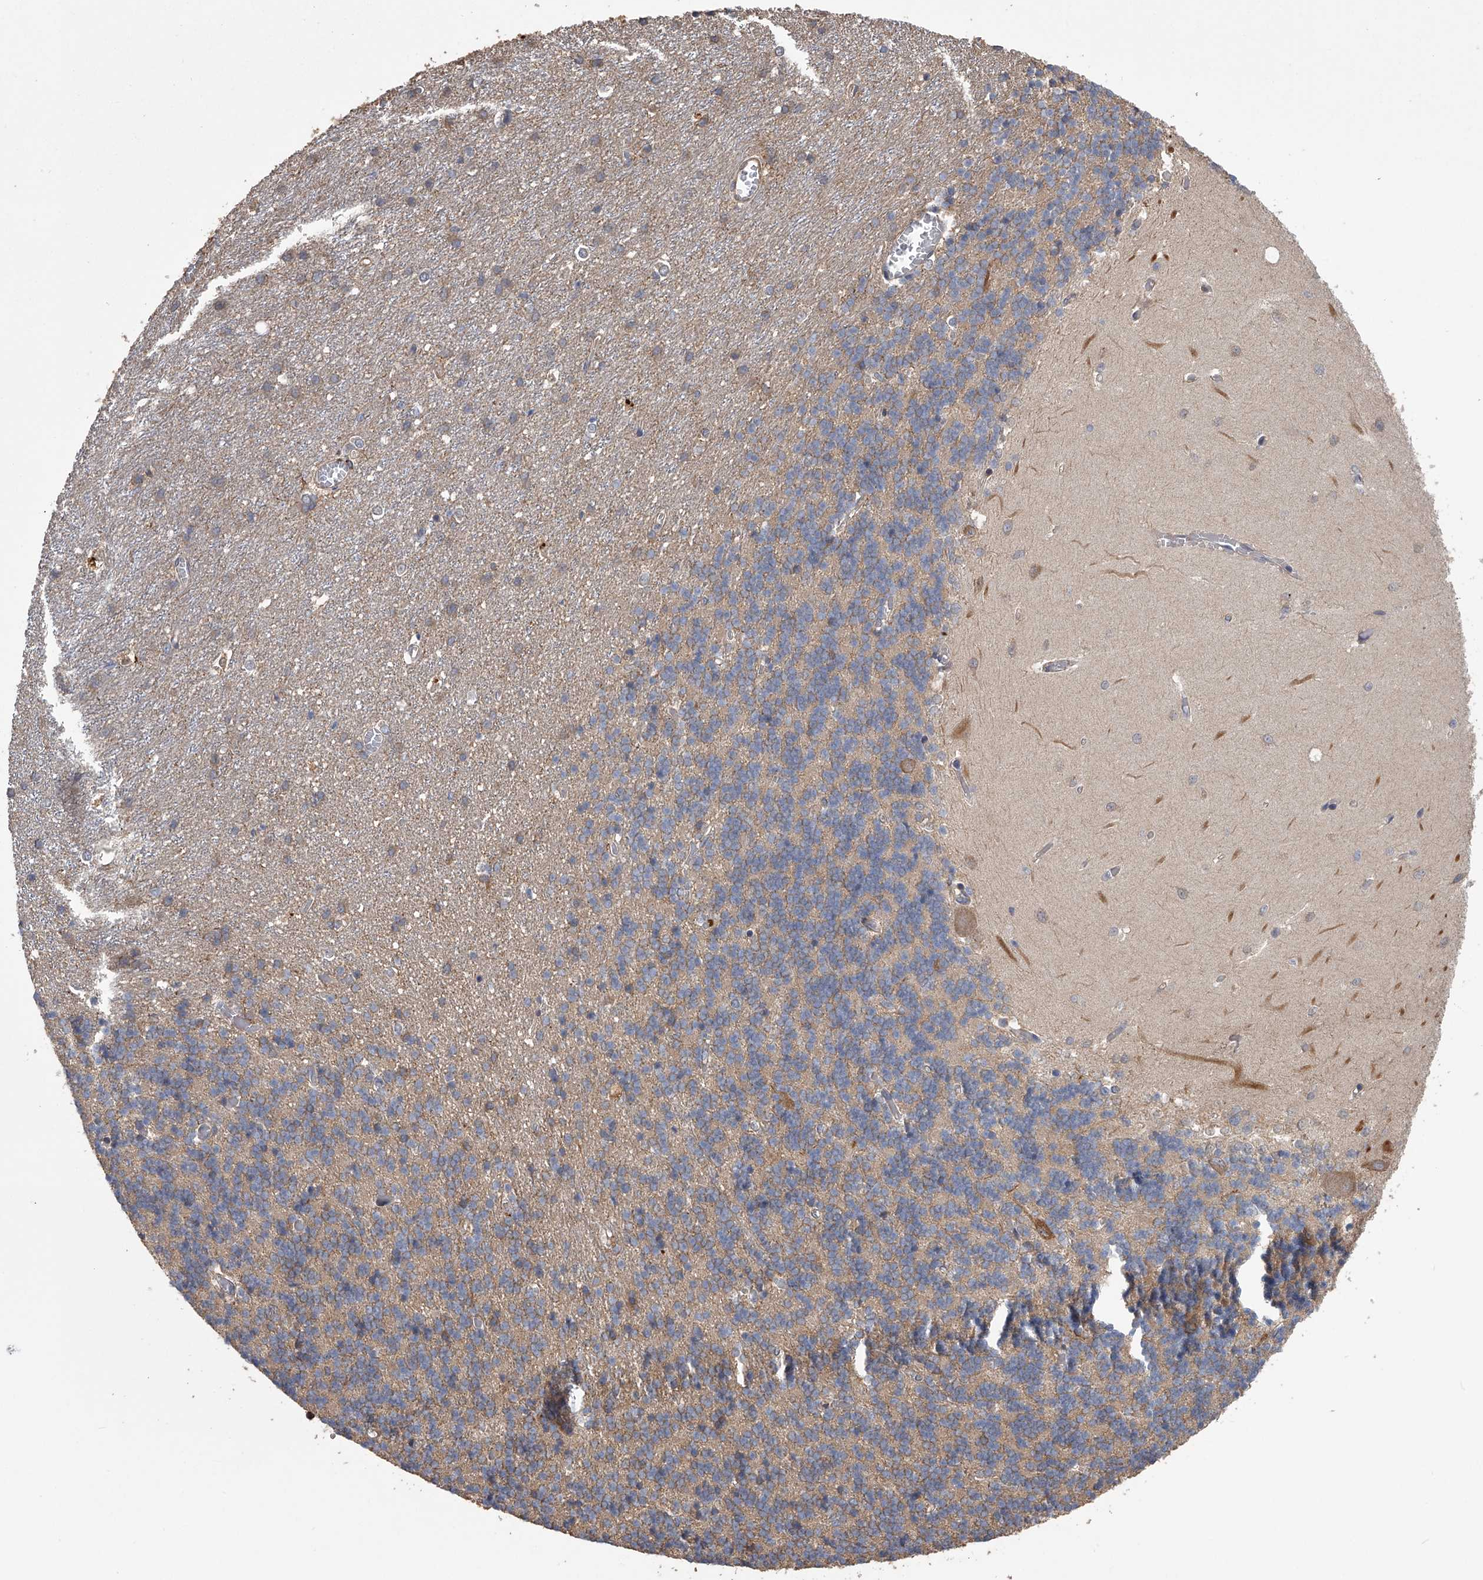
{"staining": {"intensity": "weak", "quantity": "25%-75%", "location": "cytoplasmic/membranous"}, "tissue": "cerebellum", "cell_type": "Cells in granular layer", "image_type": "normal", "snomed": [{"axis": "morphology", "description": "Normal tissue, NOS"}, {"axis": "topography", "description": "Cerebellum"}], "caption": "Immunohistochemistry (IHC) histopathology image of normal cerebellum stained for a protein (brown), which shows low levels of weak cytoplasmic/membranous expression in about 25%-75% of cells in granular layer.", "gene": "ZNF343", "patient": {"sex": "male", "age": 37}}